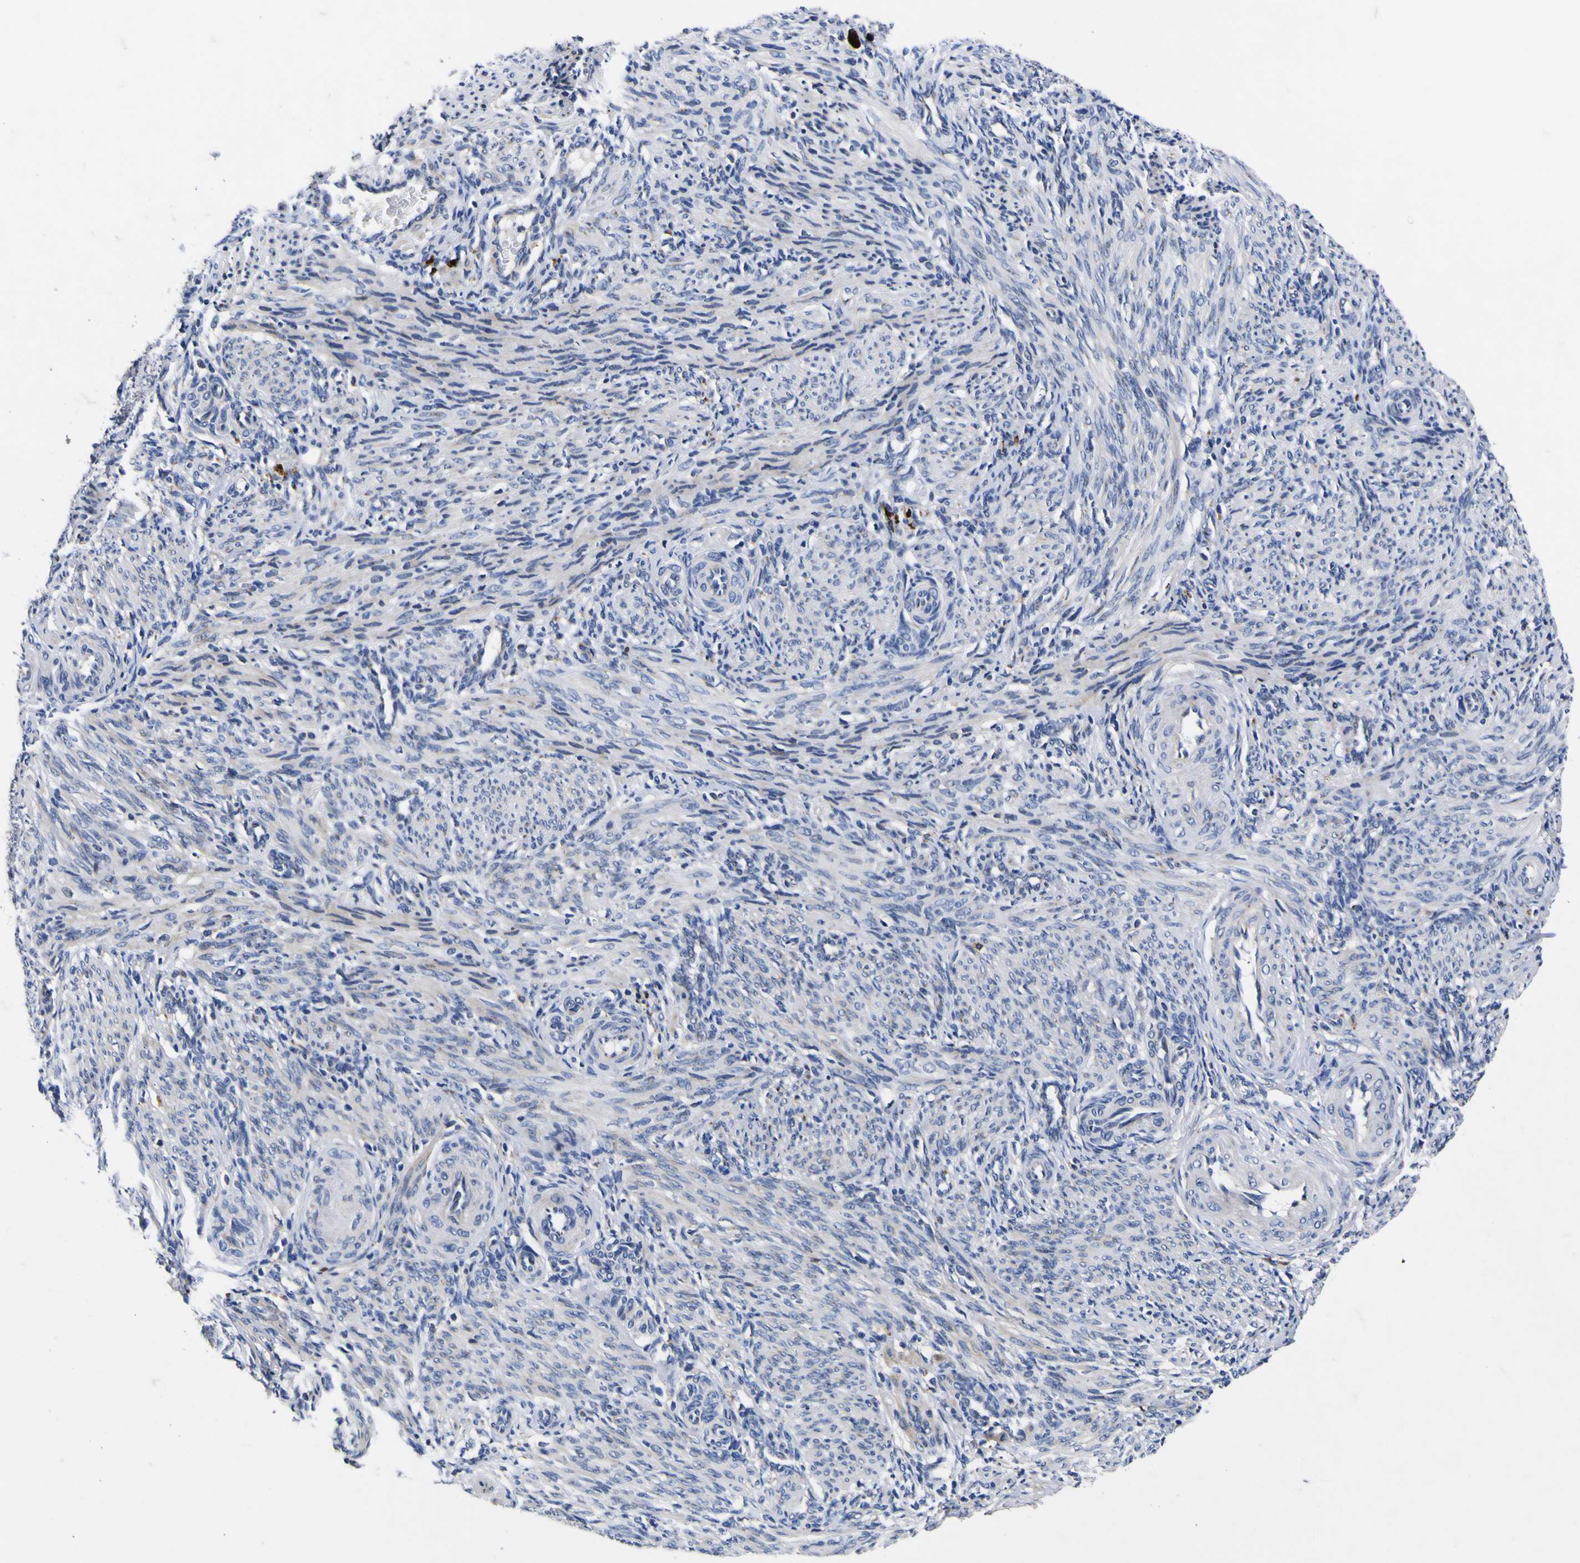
{"staining": {"intensity": "weak", "quantity": "25%-75%", "location": "cytoplasmic/membranous"}, "tissue": "smooth muscle", "cell_type": "Smooth muscle cells", "image_type": "normal", "snomed": [{"axis": "morphology", "description": "Normal tissue, NOS"}, {"axis": "topography", "description": "Joint tissue"}], "caption": "A high-resolution histopathology image shows immunohistochemistry (IHC) staining of benign smooth muscle, which shows weak cytoplasmic/membranous staining in about 25%-75% of smooth muscle cells. The staining was performed using DAB to visualize the protein expression in brown, while the nuclei were stained in blue with hematoxylin (Magnification: 20x).", "gene": "COA1", "patient": {"sex": "male", "age": 66}}